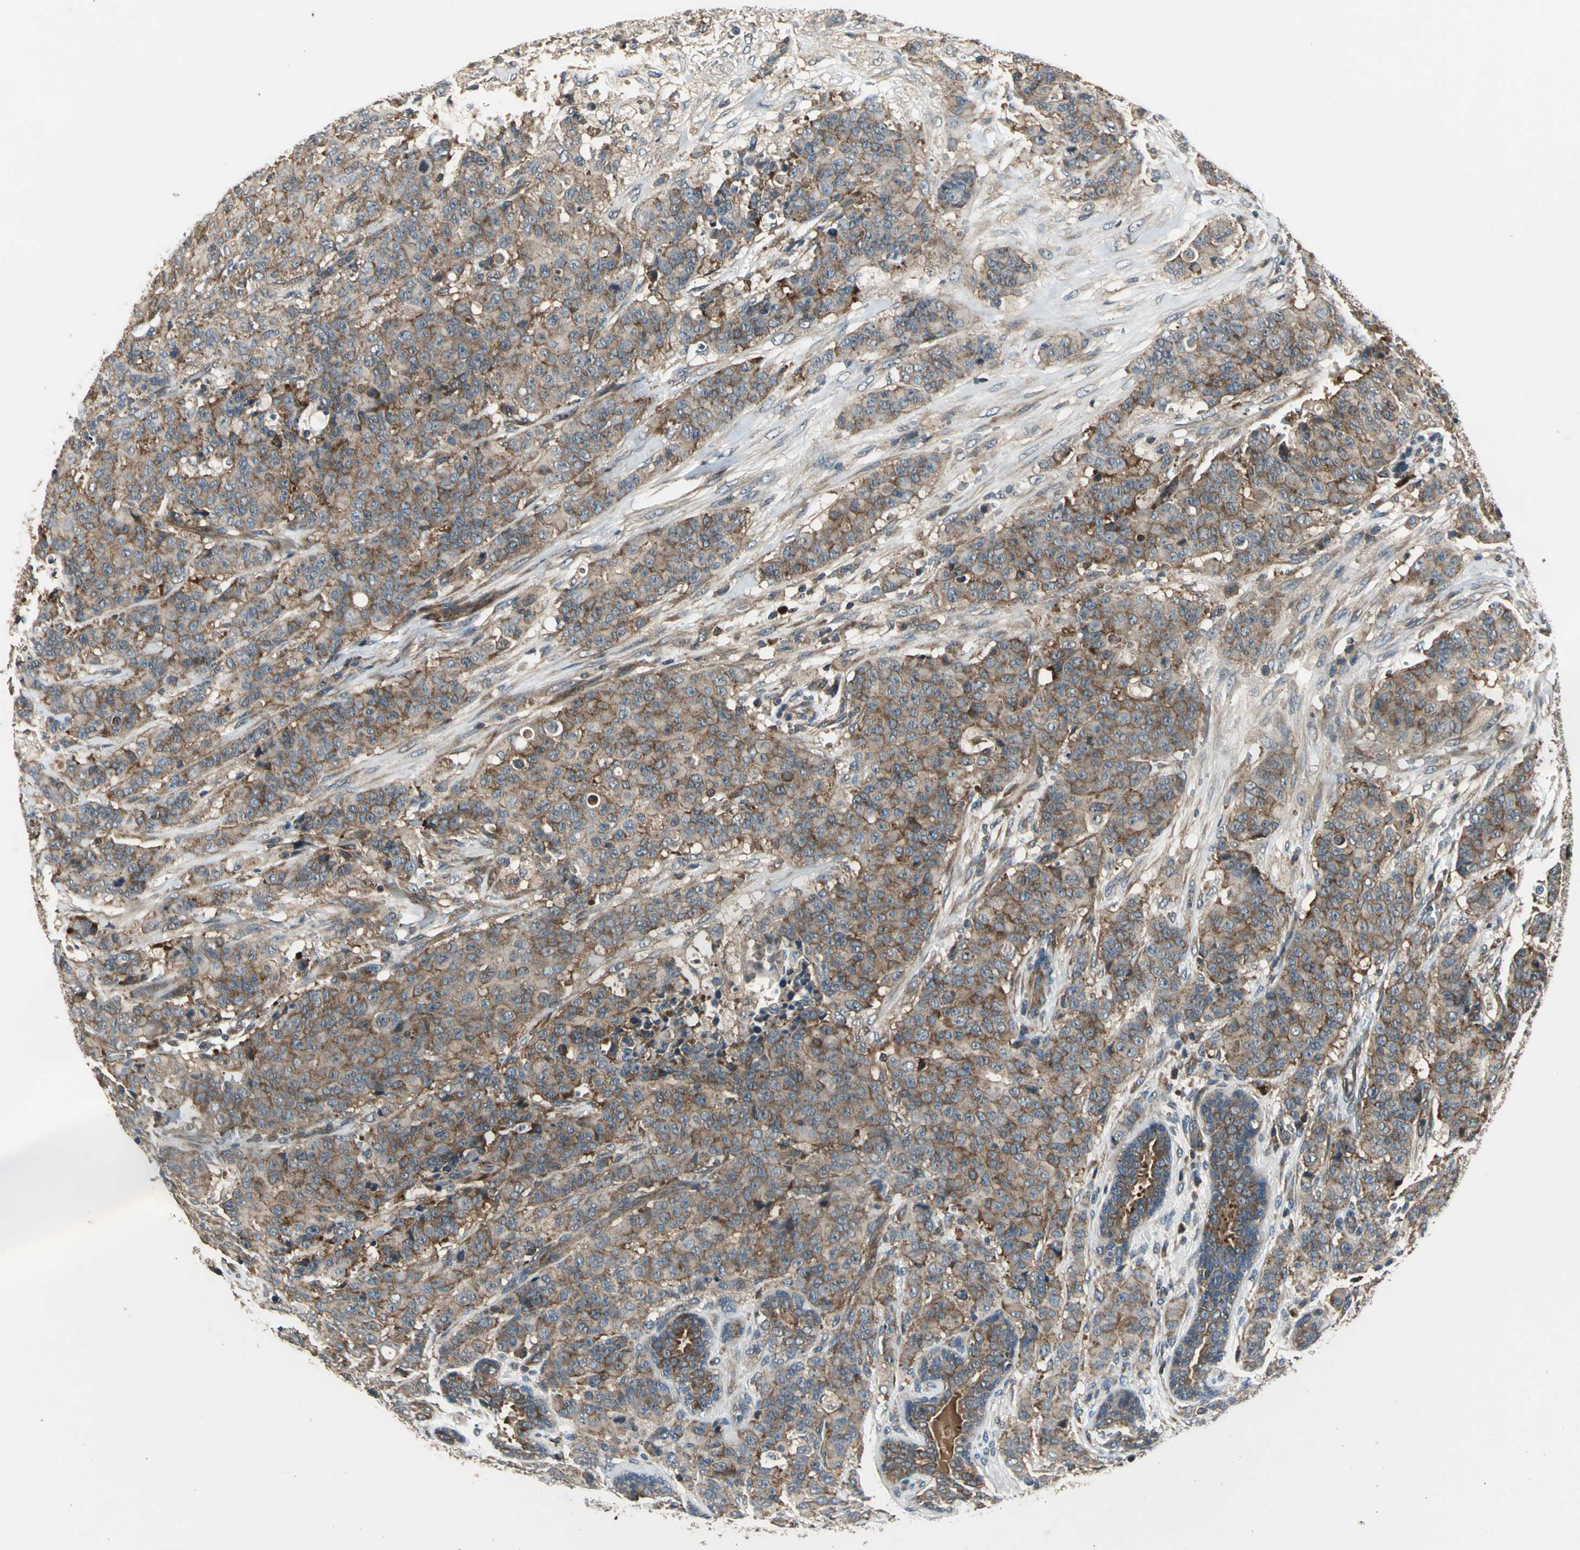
{"staining": {"intensity": "moderate", "quantity": ">75%", "location": "cytoplasmic/membranous"}, "tissue": "breast cancer", "cell_type": "Tumor cells", "image_type": "cancer", "snomed": [{"axis": "morphology", "description": "Duct carcinoma"}, {"axis": "topography", "description": "Breast"}], "caption": "The histopathology image exhibits staining of breast invasive ductal carcinoma, revealing moderate cytoplasmic/membranous protein expression (brown color) within tumor cells.", "gene": "EIF2B2", "patient": {"sex": "female", "age": 40}}